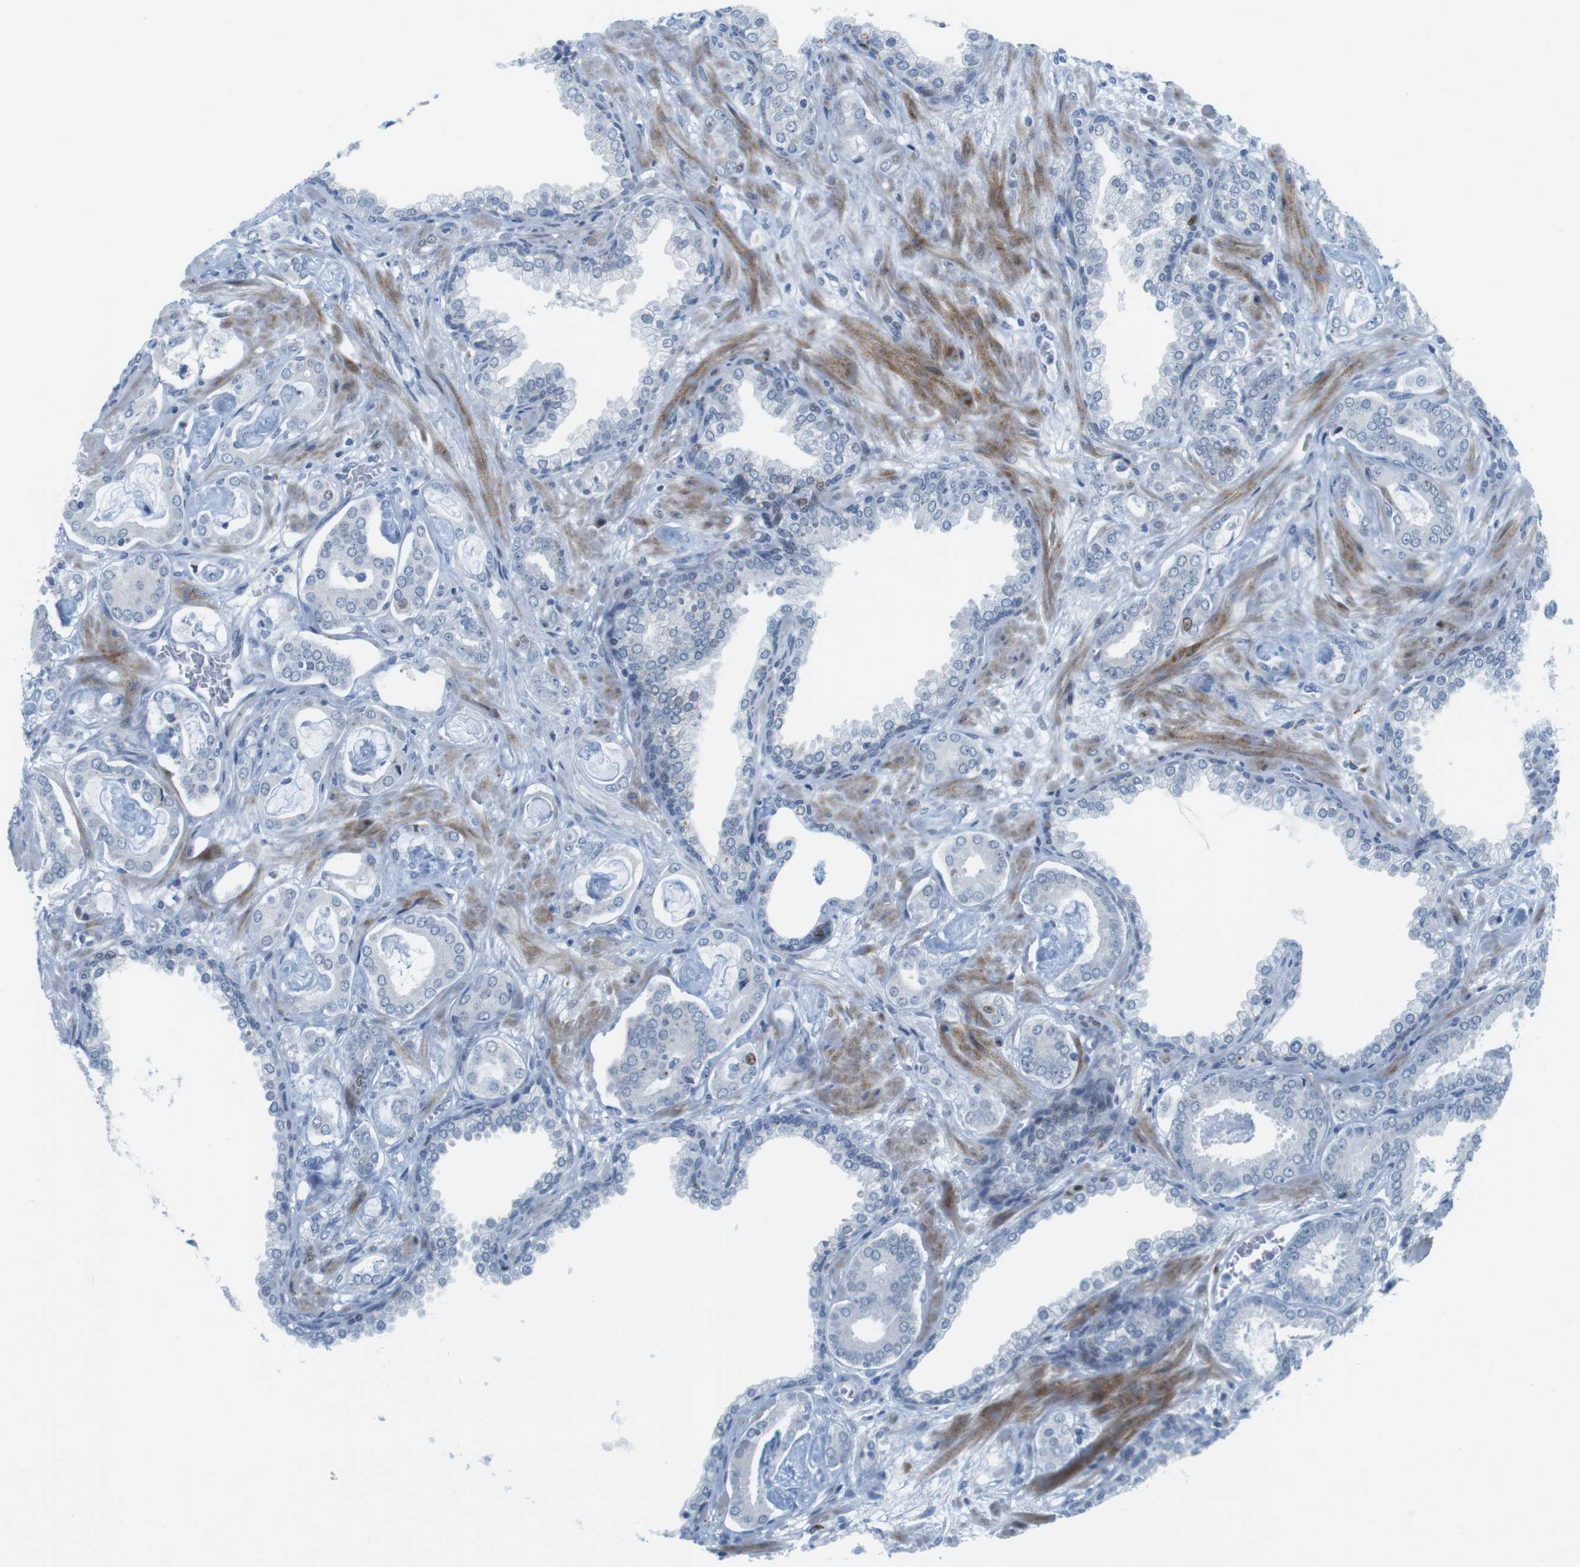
{"staining": {"intensity": "negative", "quantity": "none", "location": "none"}, "tissue": "prostate cancer", "cell_type": "Tumor cells", "image_type": "cancer", "snomed": [{"axis": "morphology", "description": "Adenocarcinoma, Low grade"}, {"axis": "topography", "description": "Prostate"}], "caption": "A high-resolution micrograph shows immunohistochemistry staining of prostate cancer, which exhibits no significant staining in tumor cells.", "gene": "CHAF1A", "patient": {"sex": "male", "age": 53}}